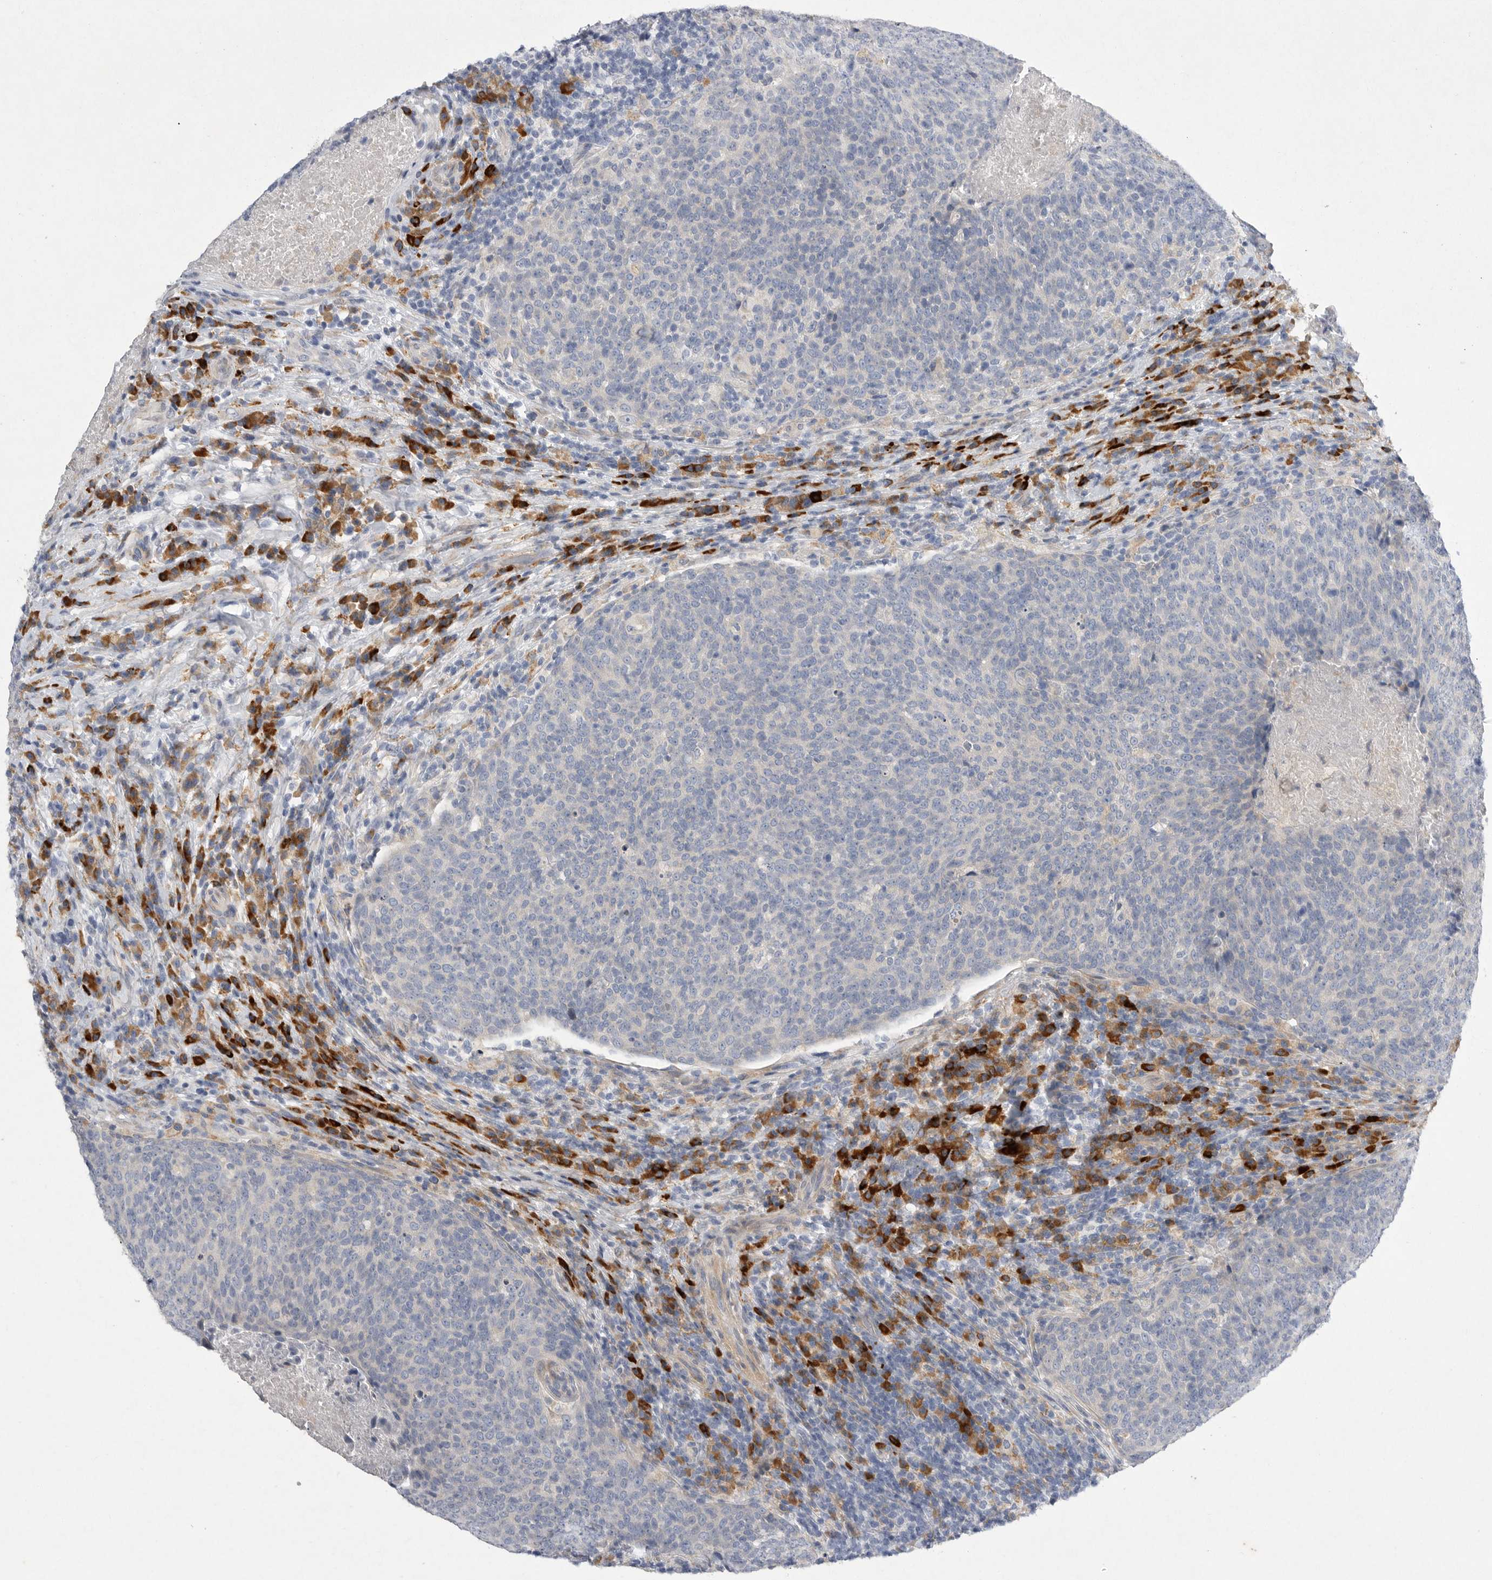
{"staining": {"intensity": "negative", "quantity": "none", "location": "none"}, "tissue": "head and neck cancer", "cell_type": "Tumor cells", "image_type": "cancer", "snomed": [{"axis": "morphology", "description": "Squamous cell carcinoma, NOS"}, {"axis": "morphology", "description": "Squamous cell carcinoma, metastatic, NOS"}, {"axis": "topography", "description": "Lymph node"}, {"axis": "topography", "description": "Head-Neck"}], "caption": "This image is of metastatic squamous cell carcinoma (head and neck) stained with immunohistochemistry to label a protein in brown with the nuclei are counter-stained blue. There is no staining in tumor cells. (DAB (3,3'-diaminobenzidine) immunohistochemistry (IHC) with hematoxylin counter stain).", "gene": "EDEM3", "patient": {"sex": "male", "age": 62}}